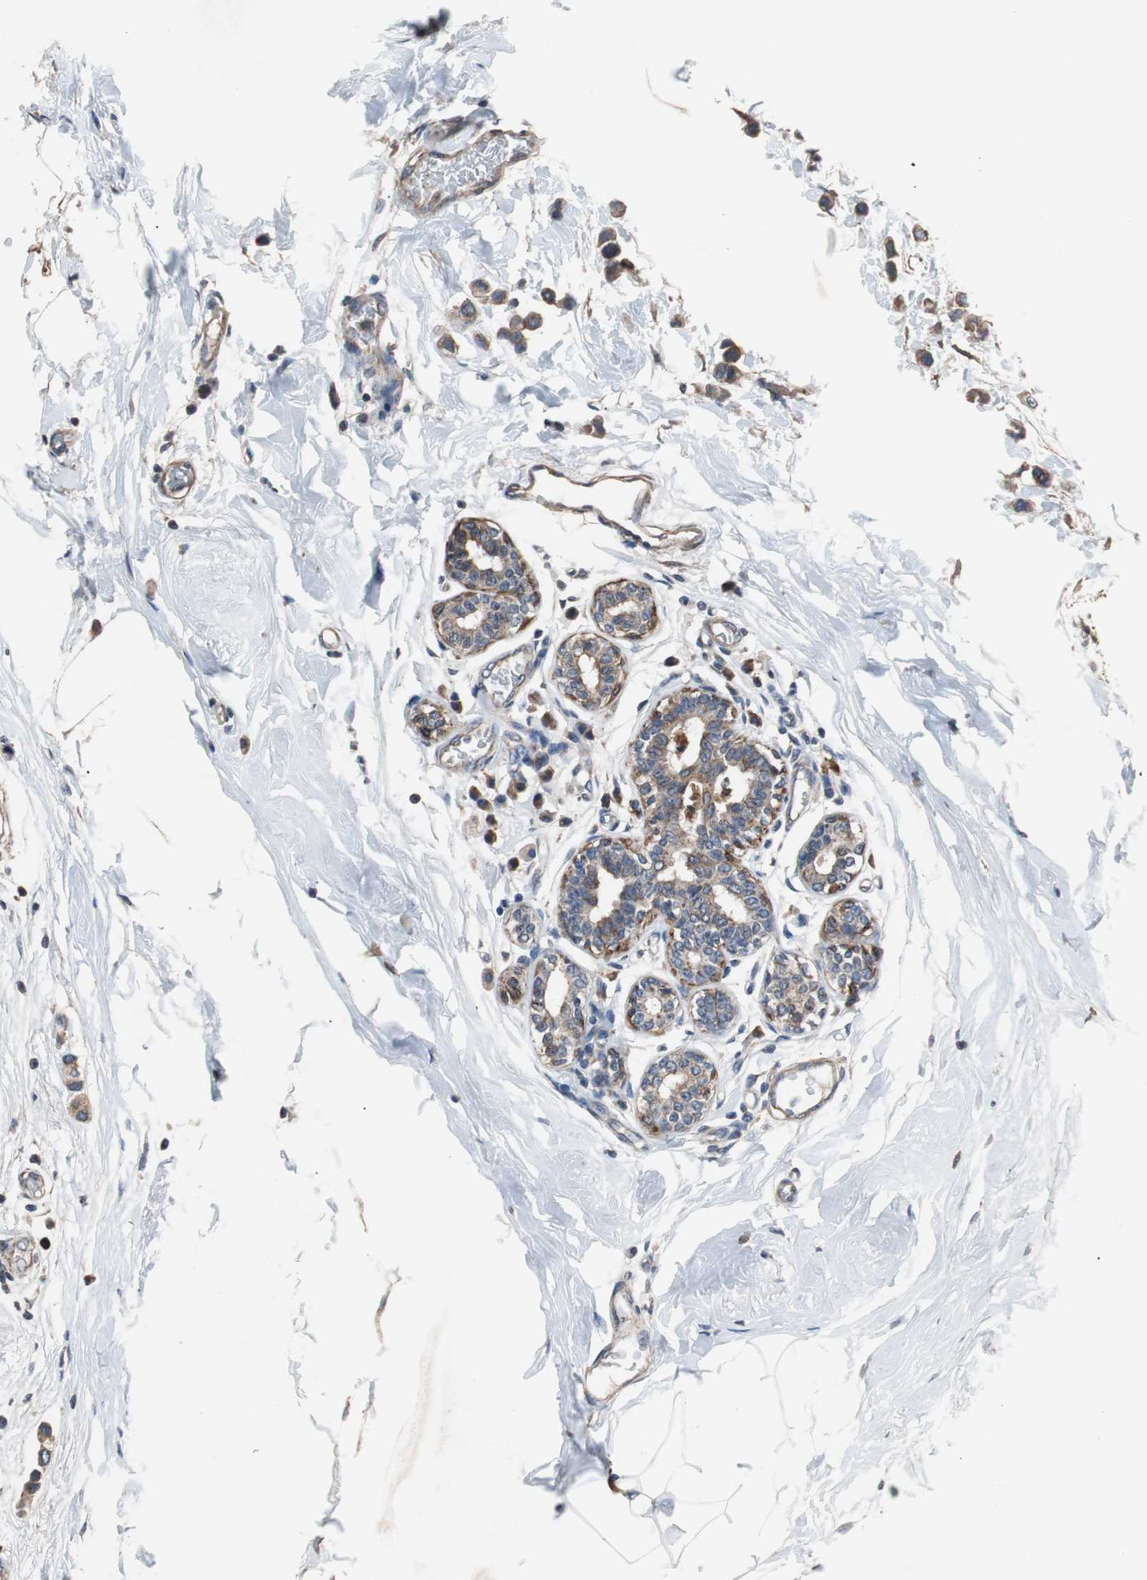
{"staining": {"intensity": "moderate", "quantity": ">75%", "location": "cytoplasmic/membranous"}, "tissue": "breast cancer", "cell_type": "Tumor cells", "image_type": "cancer", "snomed": [{"axis": "morphology", "description": "Lobular carcinoma"}, {"axis": "topography", "description": "Breast"}], "caption": "This micrograph shows immunohistochemistry staining of breast cancer (lobular carcinoma), with medium moderate cytoplasmic/membranous staining in about >75% of tumor cells.", "gene": "PITRM1", "patient": {"sex": "female", "age": 51}}